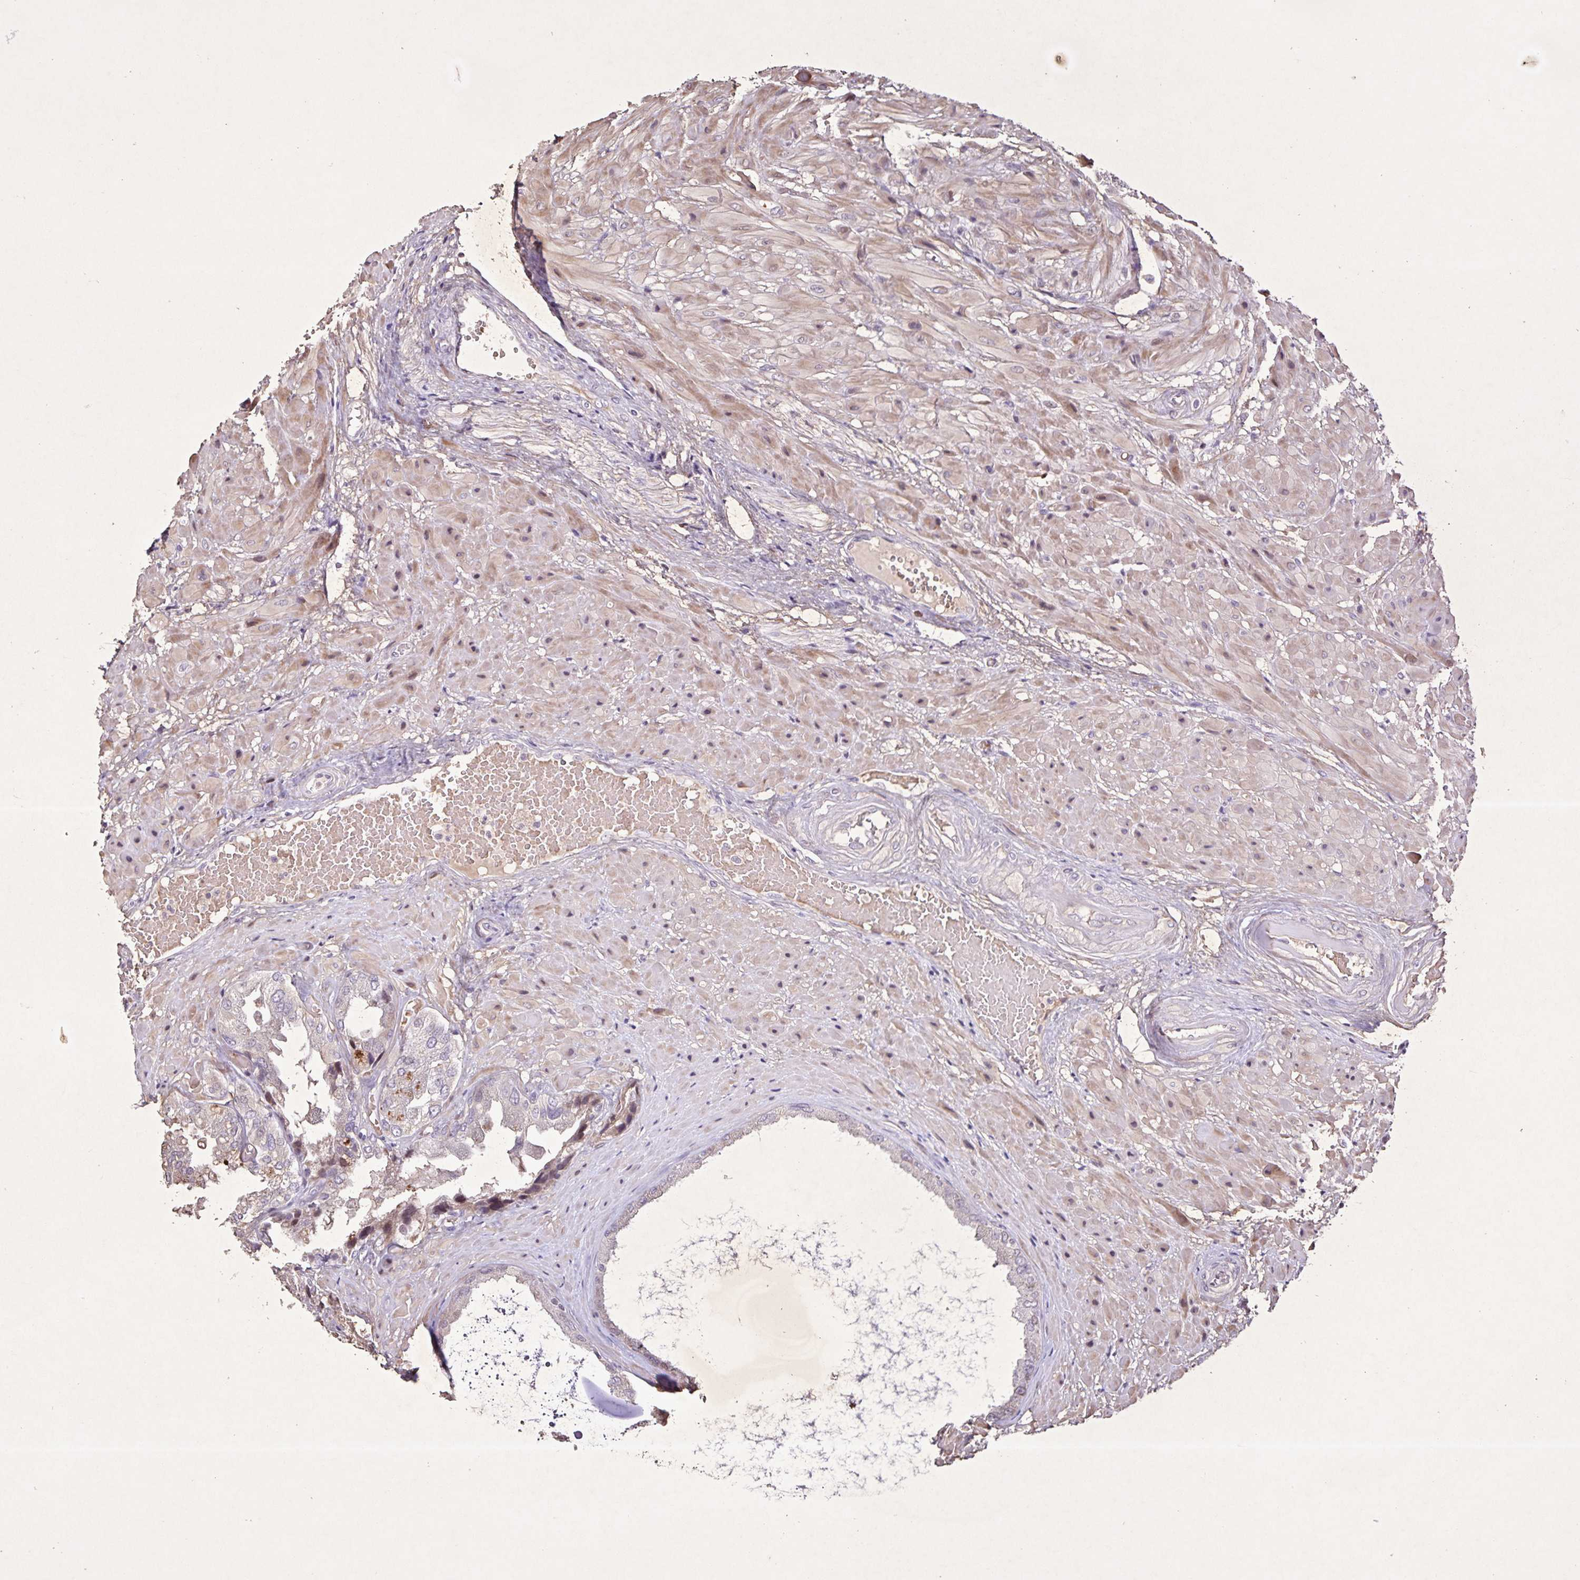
{"staining": {"intensity": "negative", "quantity": "none", "location": "none"}, "tissue": "seminal vesicle", "cell_type": "Glandular cells", "image_type": "normal", "snomed": [{"axis": "morphology", "description": "Normal tissue, NOS"}, {"axis": "topography", "description": "Seminal veicle"}], "caption": "High power microscopy micrograph of an immunohistochemistry (IHC) photomicrograph of unremarkable seminal vesicle, revealing no significant positivity in glandular cells. (DAB (3,3'-diaminobenzidine) IHC with hematoxylin counter stain).", "gene": "GDF2", "patient": {"sex": "male", "age": 55}}